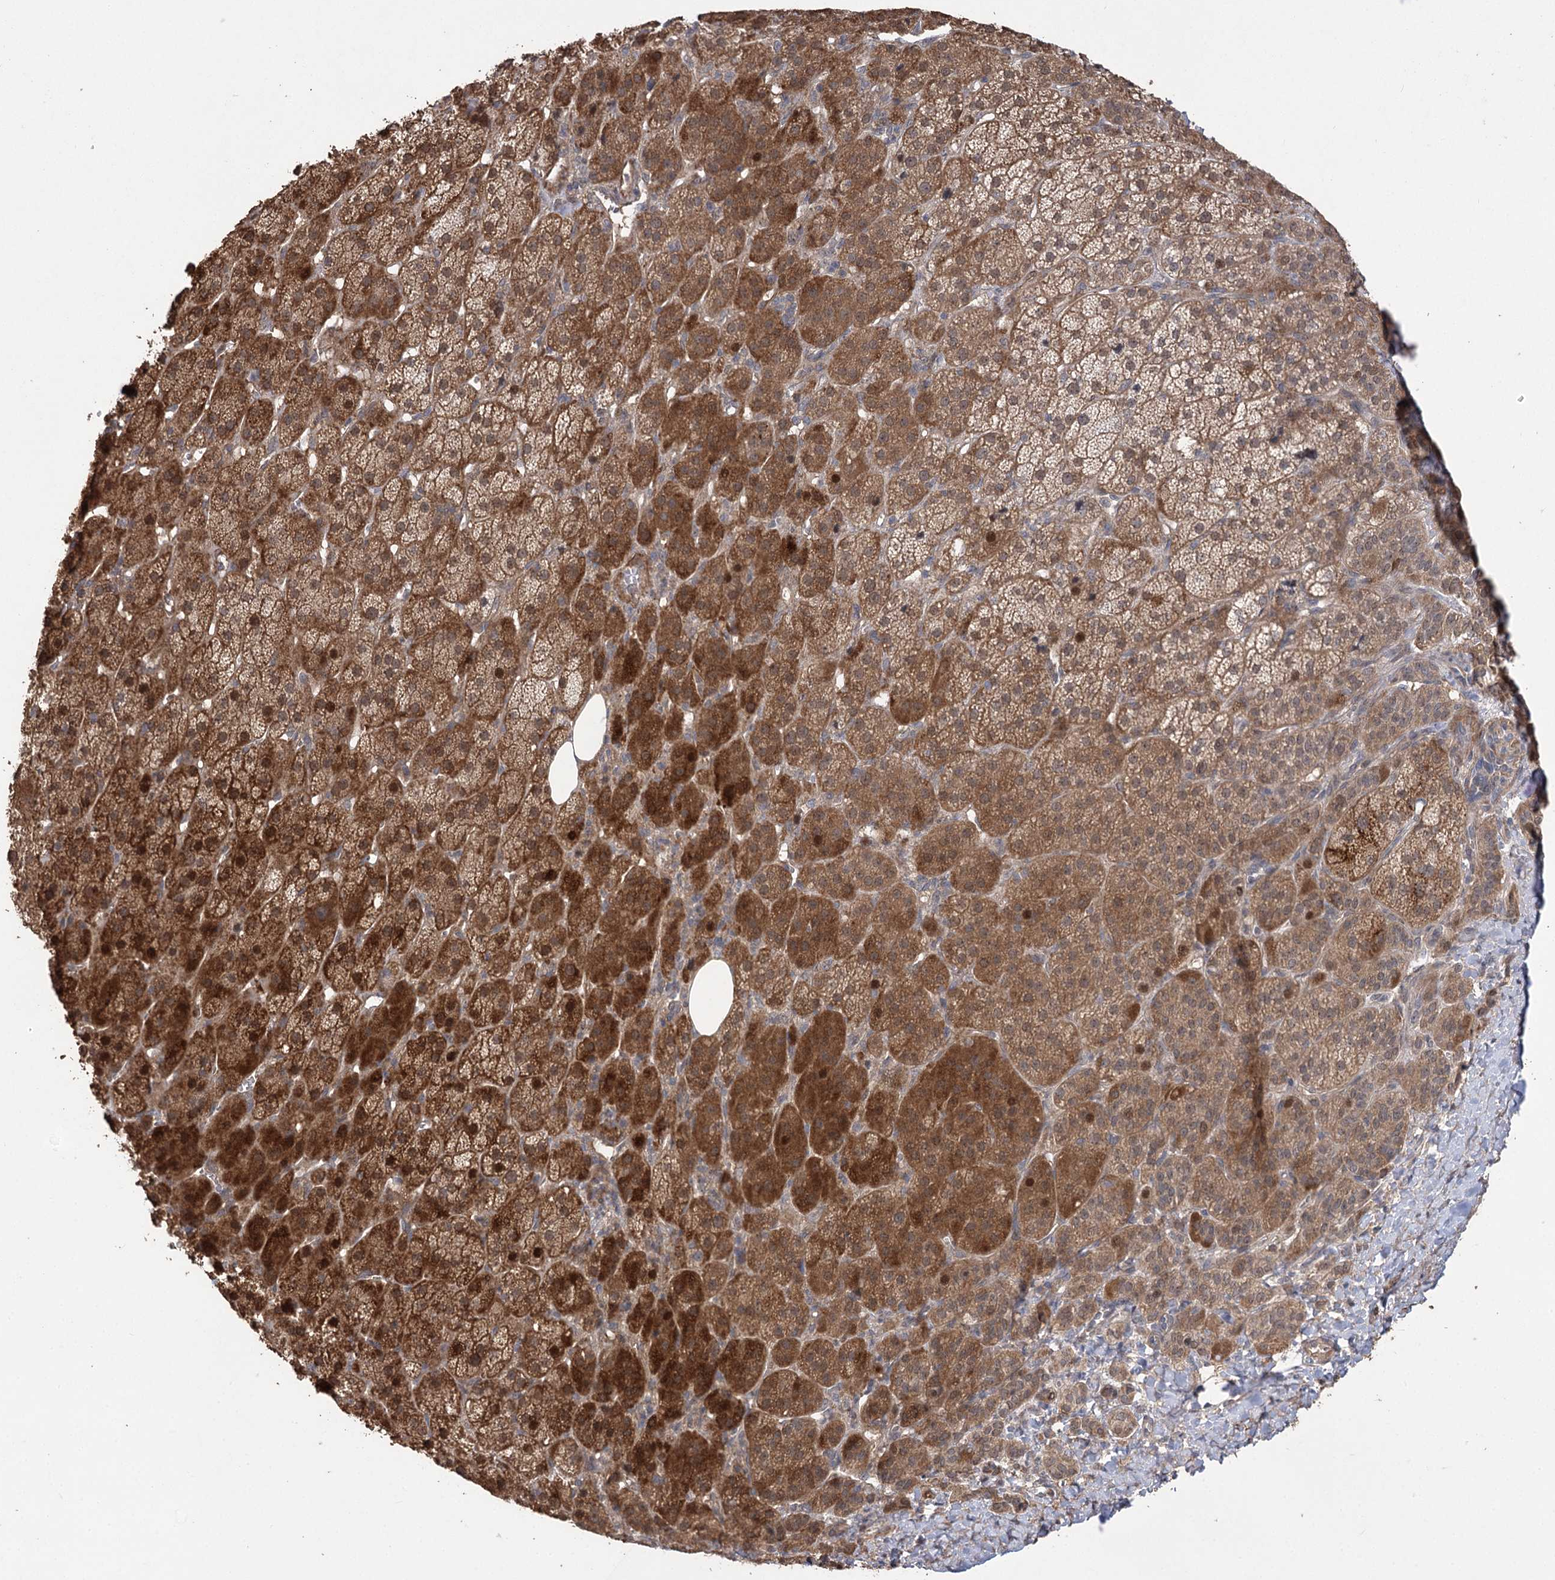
{"staining": {"intensity": "strong", "quantity": ">75%", "location": "cytoplasmic/membranous,nuclear"}, "tissue": "adrenal gland", "cell_type": "Glandular cells", "image_type": "normal", "snomed": [{"axis": "morphology", "description": "Normal tissue, NOS"}, {"axis": "topography", "description": "Adrenal gland"}], "caption": "Immunohistochemistry (IHC) (DAB) staining of benign adrenal gland reveals strong cytoplasmic/membranous,nuclear protein expression in about >75% of glandular cells.", "gene": "TENM2", "patient": {"sex": "female", "age": 57}}